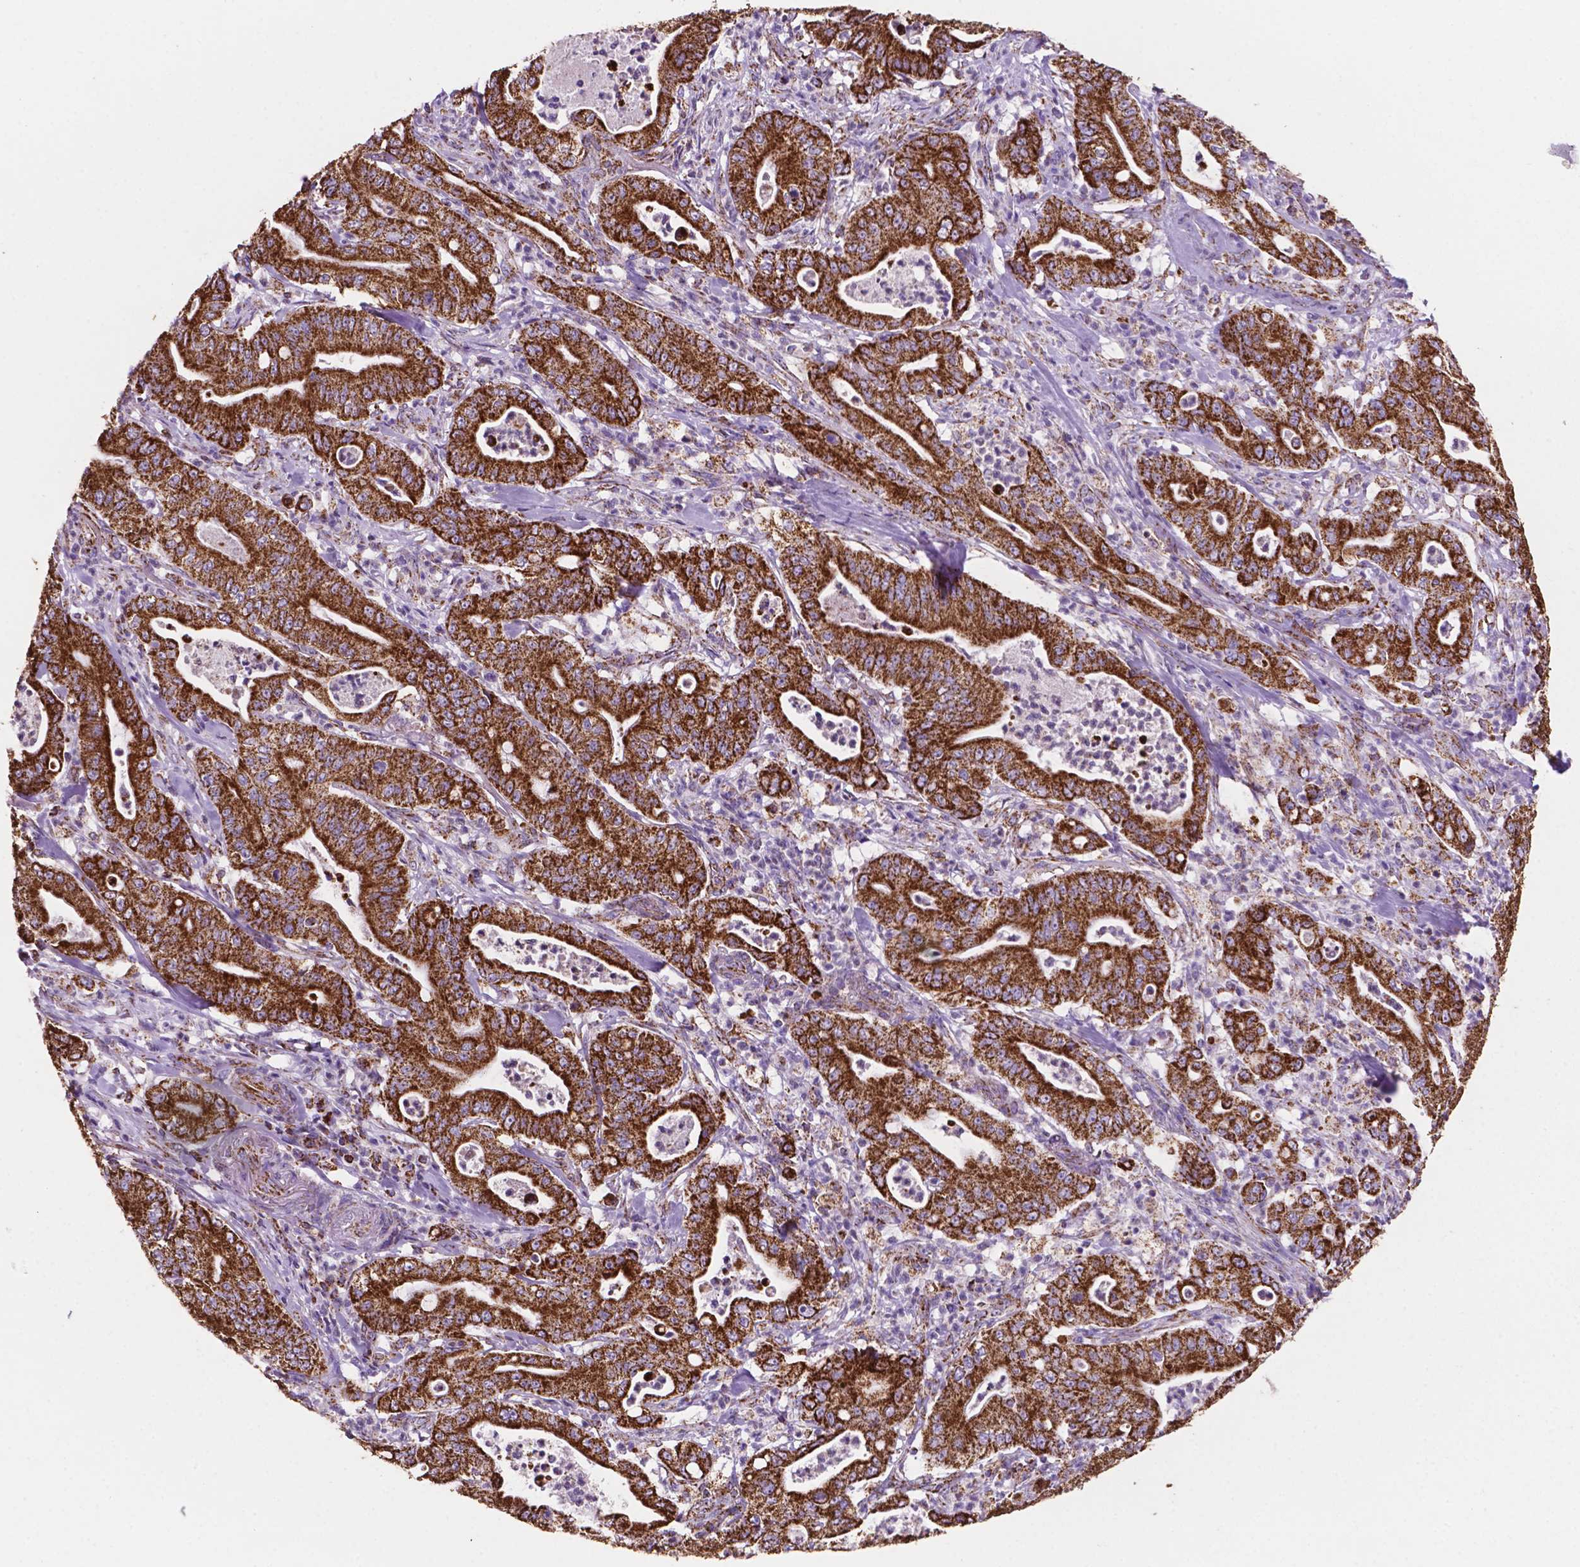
{"staining": {"intensity": "strong", "quantity": ">75%", "location": "cytoplasmic/membranous"}, "tissue": "pancreatic cancer", "cell_type": "Tumor cells", "image_type": "cancer", "snomed": [{"axis": "morphology", "description": "Adenocarcinoma, NOS"}, {"axis": "topography", "description": "Pancreas"}], "caption": "Immunohistochemical staining of pancreatic cancer (adenocarcinoma) exhibits high levels of strong cytoplasmic/membranous staining in about >75% of tumor cells. (DAB (3,3'-diaminobenzidine) = brown stain, brightfield microscopy at high magnification).", "gene": "HSPD1", "patient": {"sex": "male", "age": 71}}